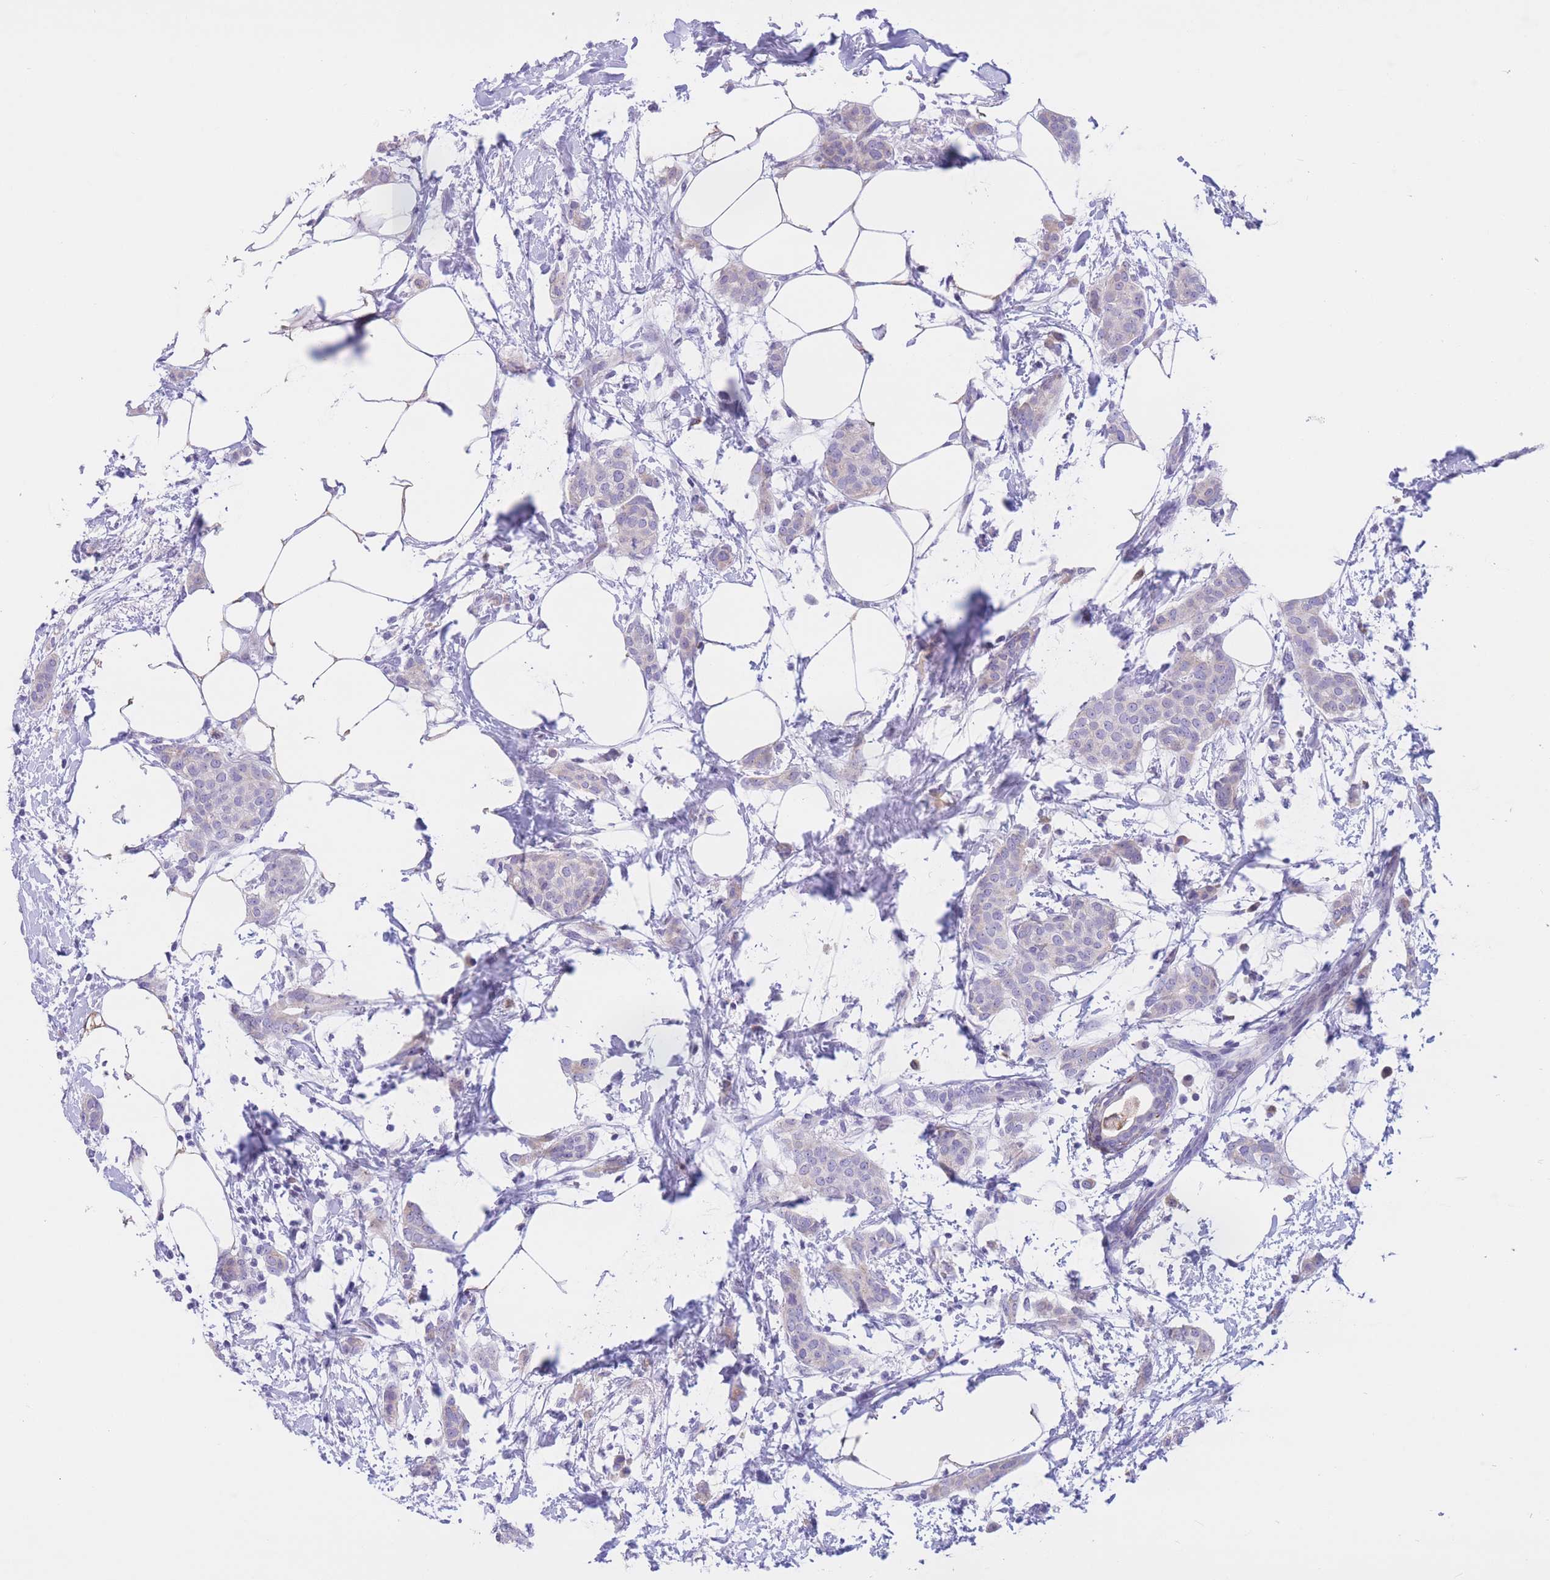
{"staining": {"intensity": "negative", "quantity": "none", "location": "none"}, "tissue": "breast cancer", "cell_type": "Tumor cells", "image_type": "cancer", "snomed": [{"axis": "morphology", "description": "Duct carcinoma"}, {"axis": "topography", "description": "Breast"}], "caption": "Immunohistochemistry micrograph of breast cancer (infiltrating ductal carcinoma) stained for a protein (brown), which displays no staining in tumor cells.", "gene": "RPL39L", "patient": {"sex": "female", "age": 72}}